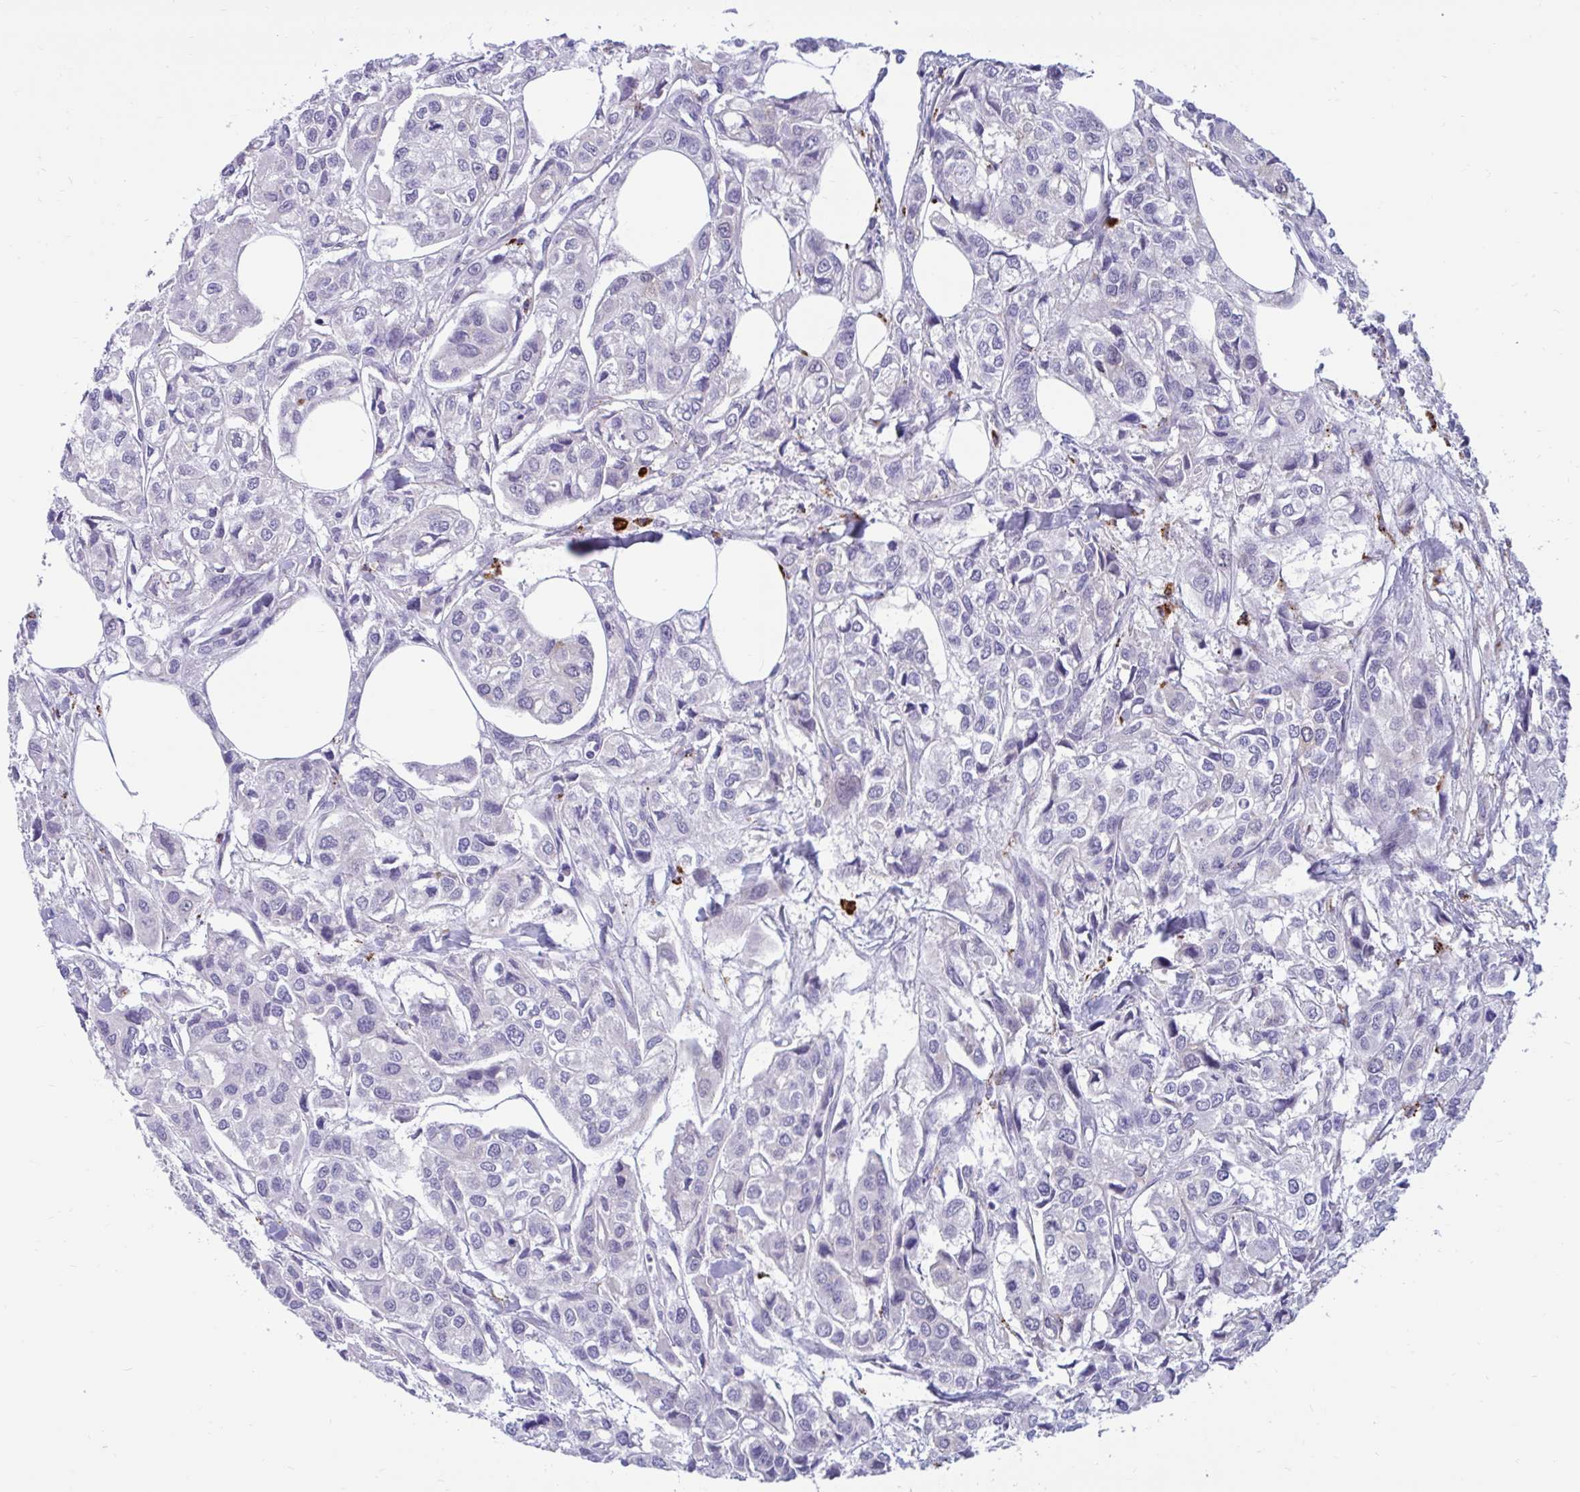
{"staining": {"intensity": "negative", "quantity": "none", "location": "none"}, "tissue": "urothelial cancer", "cell_type": "Tumor cells", "image_type": "cancer", "snomed": [{"axis": "morphology", "description": "Urothelial carcinoma, High grade"}, {"axis": "topography", "description": "Urinary bladder"}], "caption": "This image is of urothelial cancer stained with IHC to label a protein in brown with the nuclei are counter-stained blue. There is no expression in tumor cells.", "gene": "FAM219B", "patient": {"sex": "male", "age": 67}}